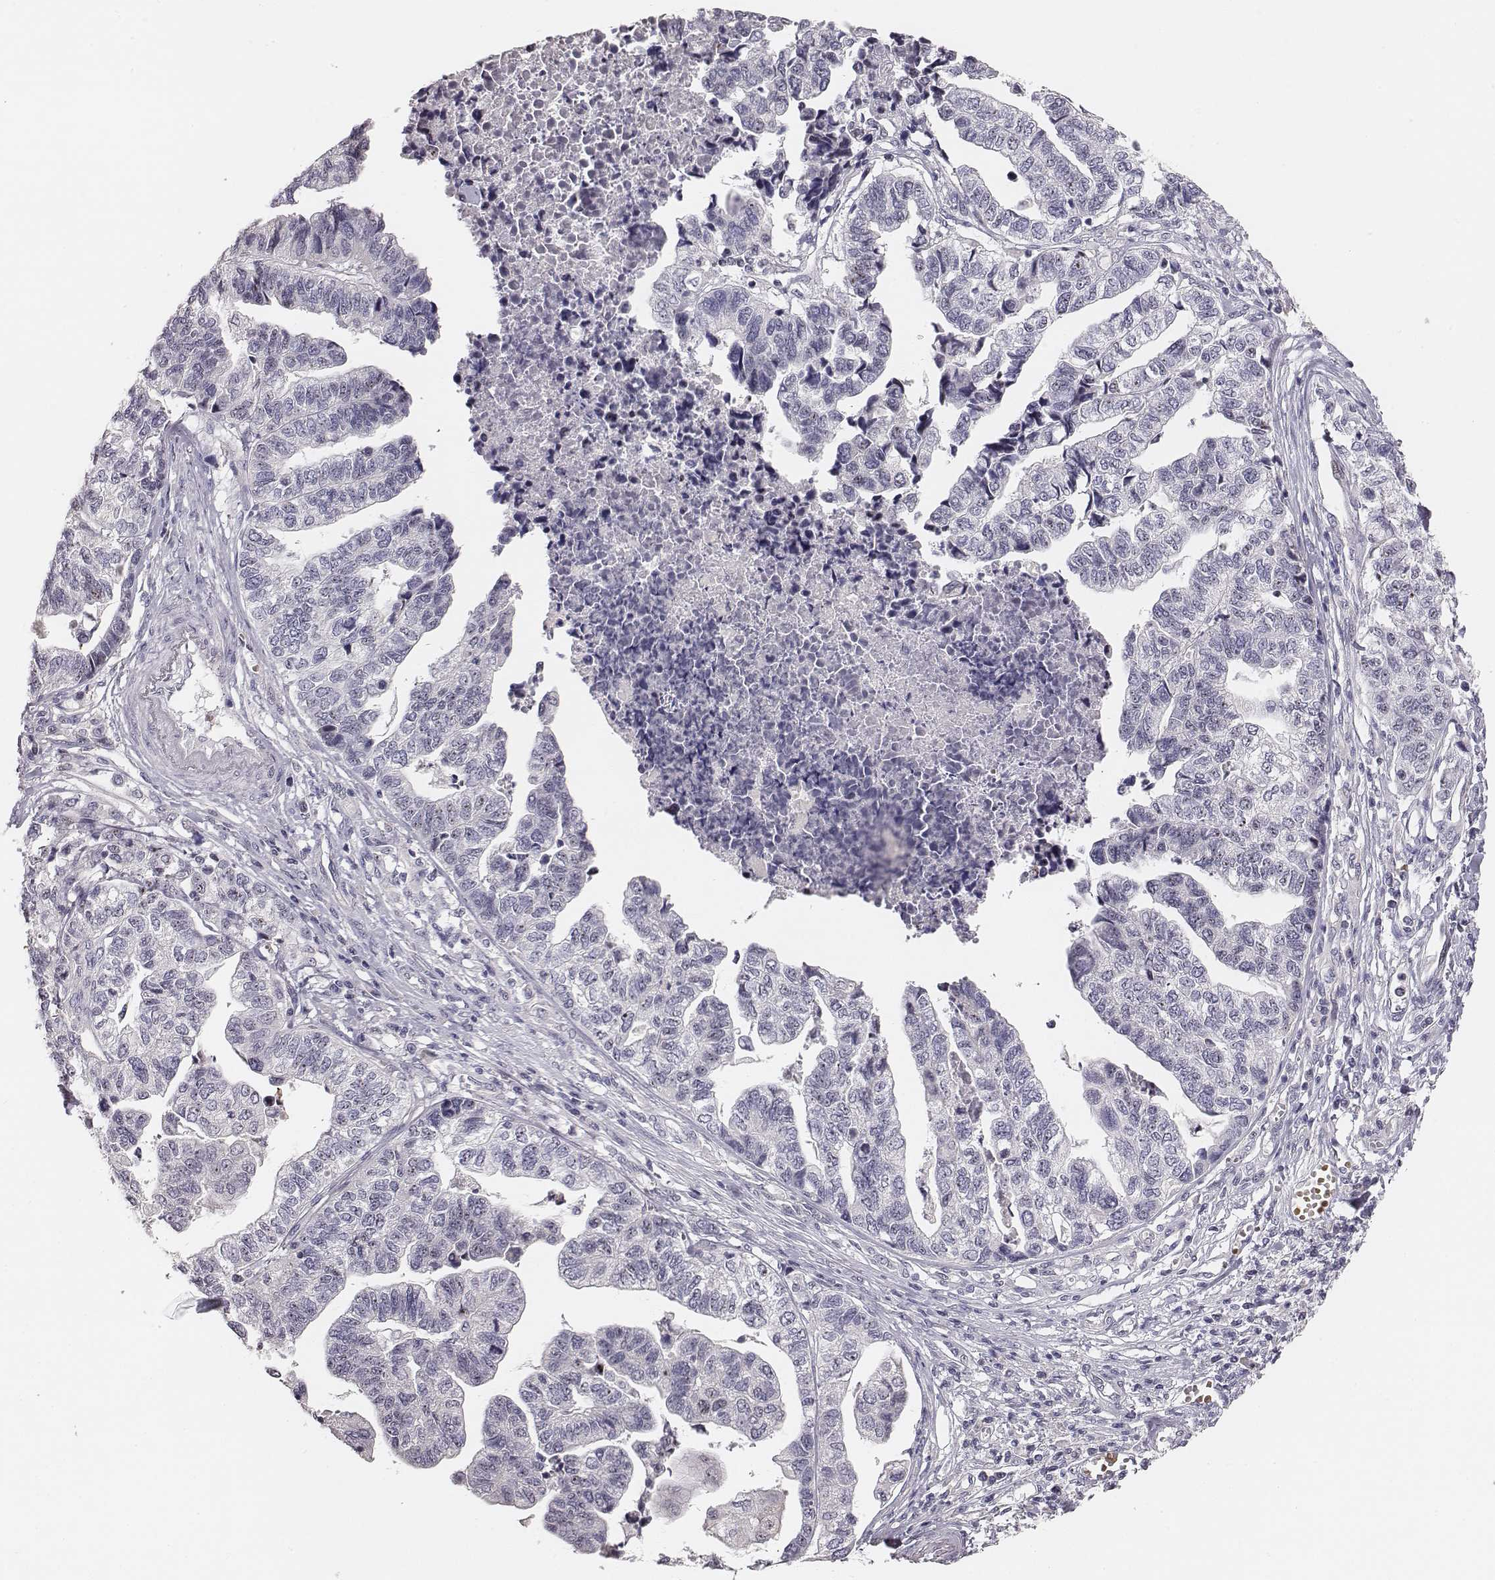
{"staining": {"intensity": "moderate", "quantity": "<25%", "location": "nuclear"}, "tissue": "stomach cancer", "cell_type": "Tumor cells", "image_type": "cancer", "snomed": [{"axis": "morphology", "description": "Adenocarcinoma, NOS"}, {"axis": "topography", "description": "Stomach, upper"}], "caption": "Protein expression analysis of human adenocarcinoma (stomach) reveals moderate nuclear staining in approximately <25% of tumor cells.", "gene": "NIFK", "patient": {"sex": "female", "age": 67}}